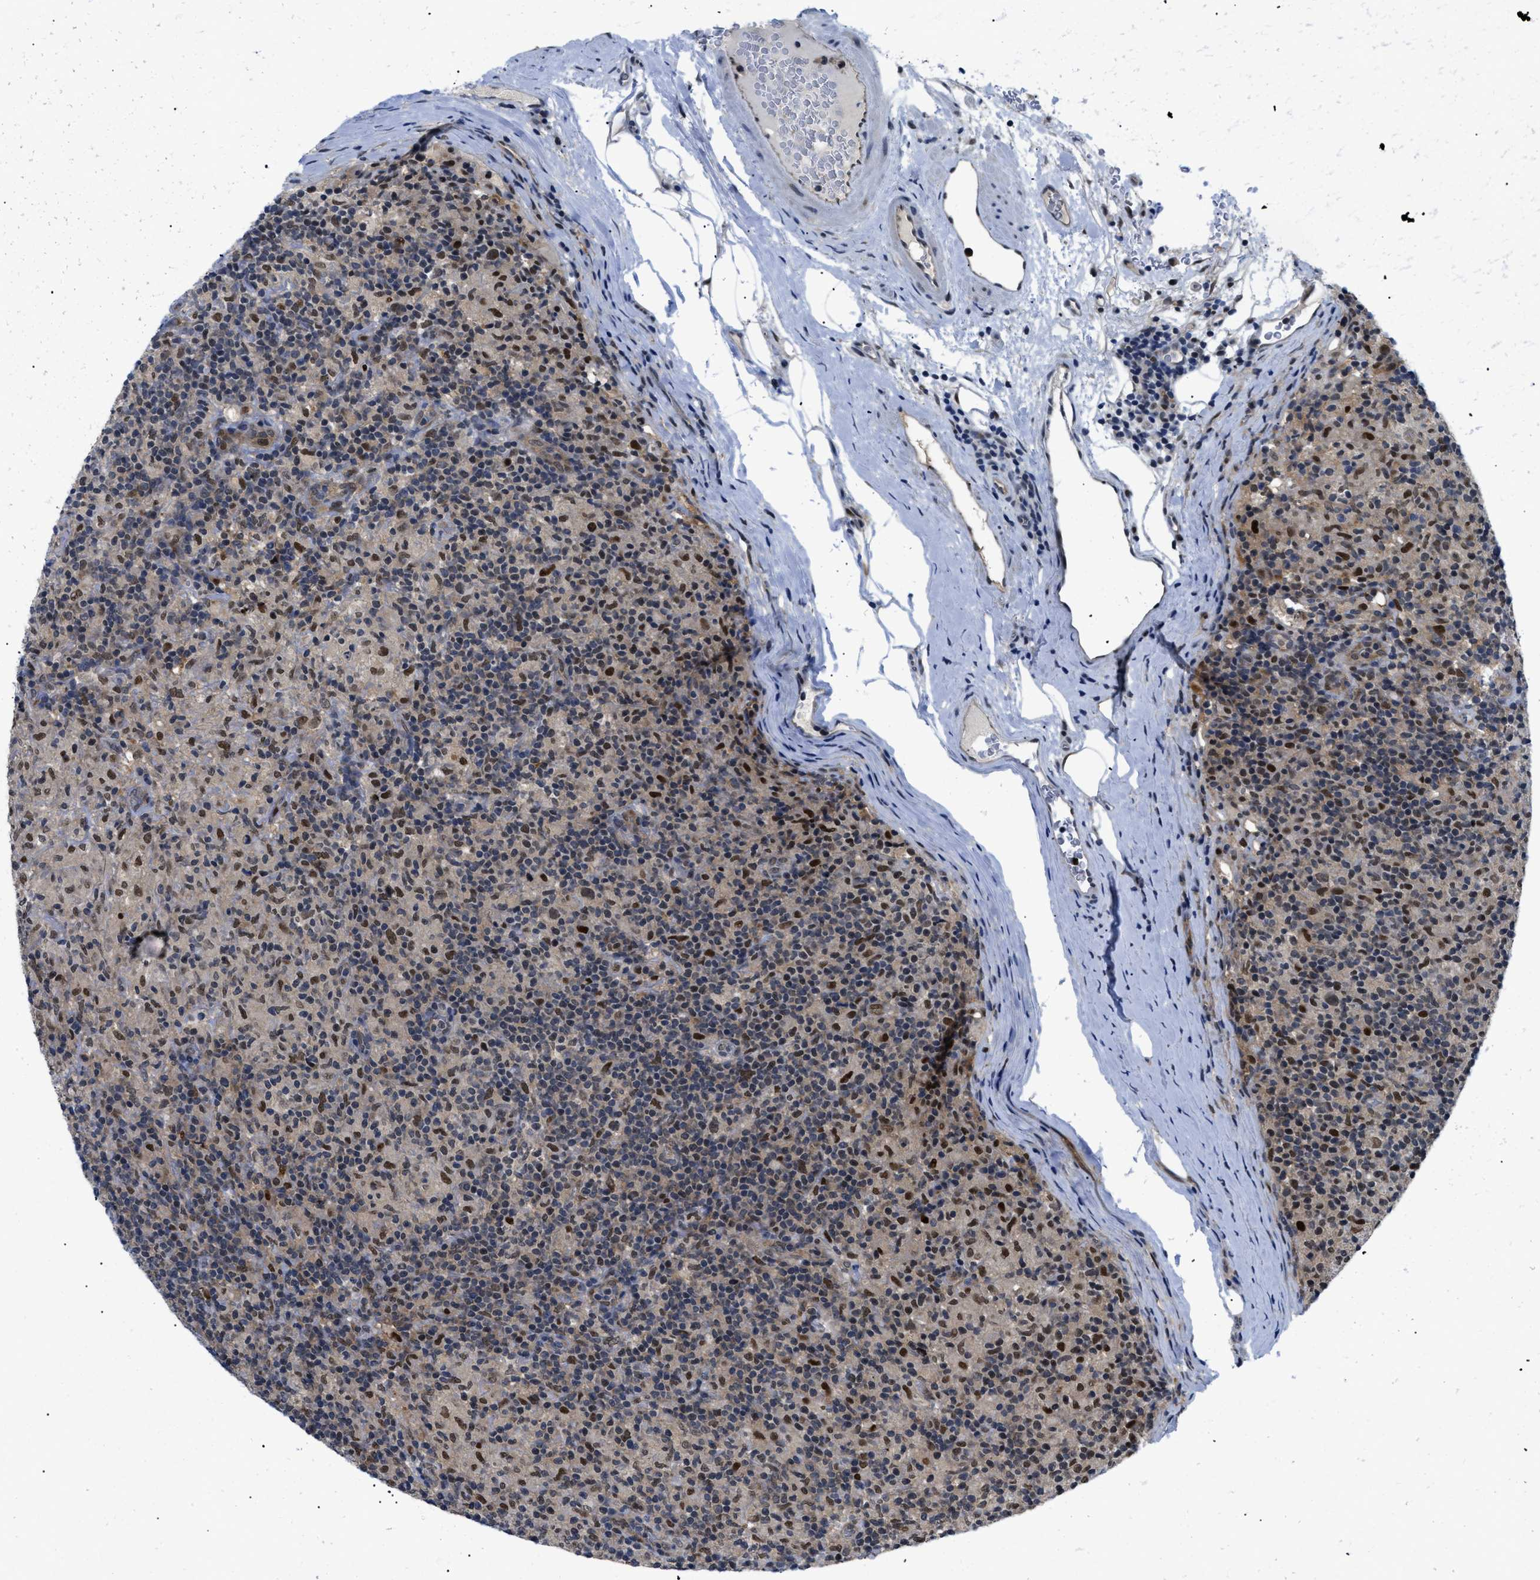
{"staining": {"intensity": "moderate", "quantity": ">75%", "location": "nuclear"}, "tissue": "lymphoma", "cell_type": "Tumor cells", "image_type": "cancer", "snomed": [{"axis": "morphology", "description": "Hodgkin's disease, NOS"}, {"axis": "topography", "description": "Lymph node"}], "caption": "Immunohistochemical staining of human Hodgkin's disease reveals medium levels of moderate nuclear protein positivity in approximately >75% of tumor cells.", "gene": "SLC29A2", "patient": {"sex": "male", "age": 70}}